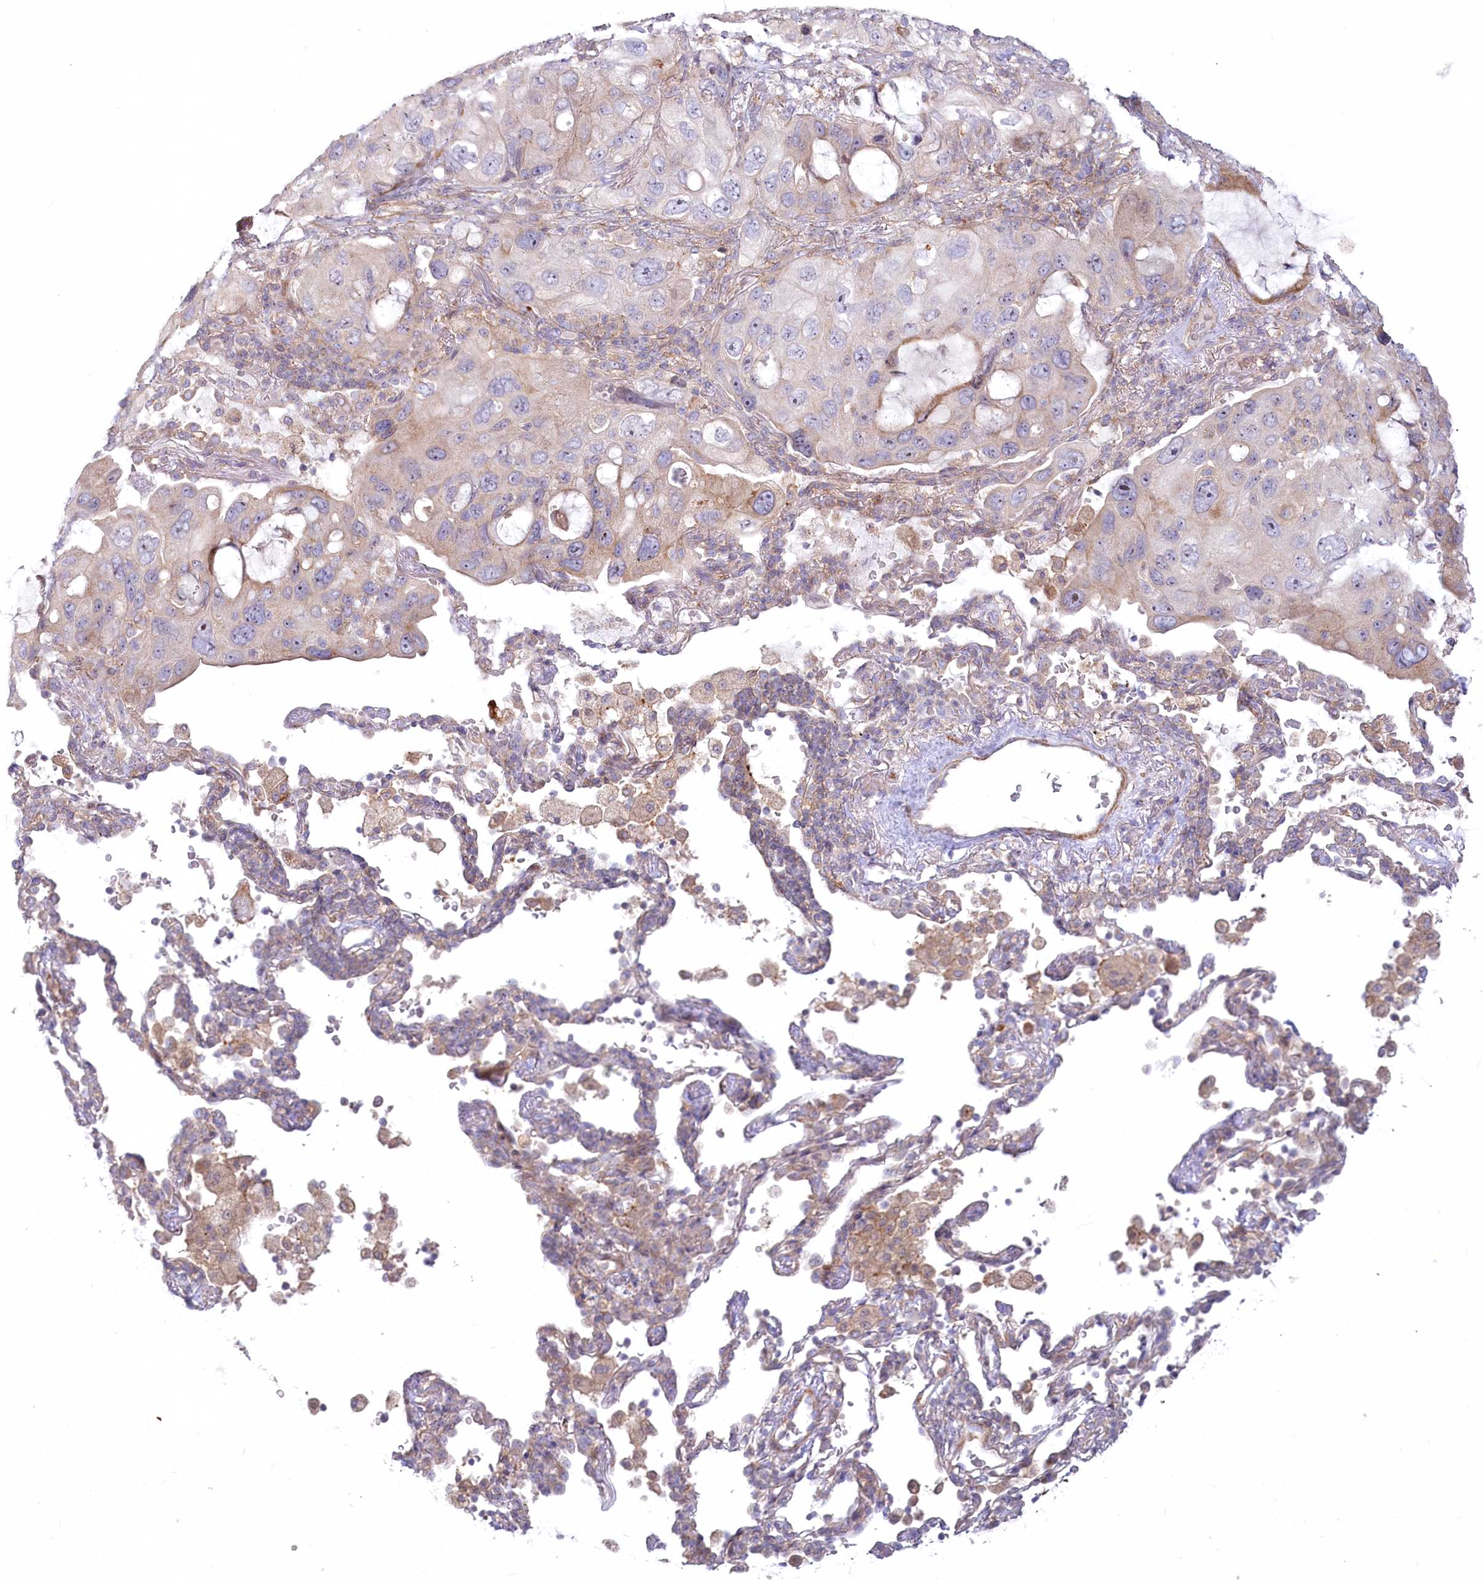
{"staining": {"intensity": "weak", "quantity": "<25%", "location": "cytoplasmic/membranous"}, "tissue": "lung cancer", "cell_type": "Tumor cells", "image_type": "cancer", "snomed": [{"axis": "morphology", "description": "Squamous cell carcinoma, NOS"}, {"axis": "topography", "description": "Lung"}], "caption": "High power microscopy histopathology image of an immunohistochemistry photomicrograph of squamous cell carcinoma (lung), revealing no significant staining in tumor cells. (Brightfield microscopy of DAB immunohistochemistry (IHC) at high magnification).", "gene": "MTG1", "patient": {"sex": "female", "age": 73}}